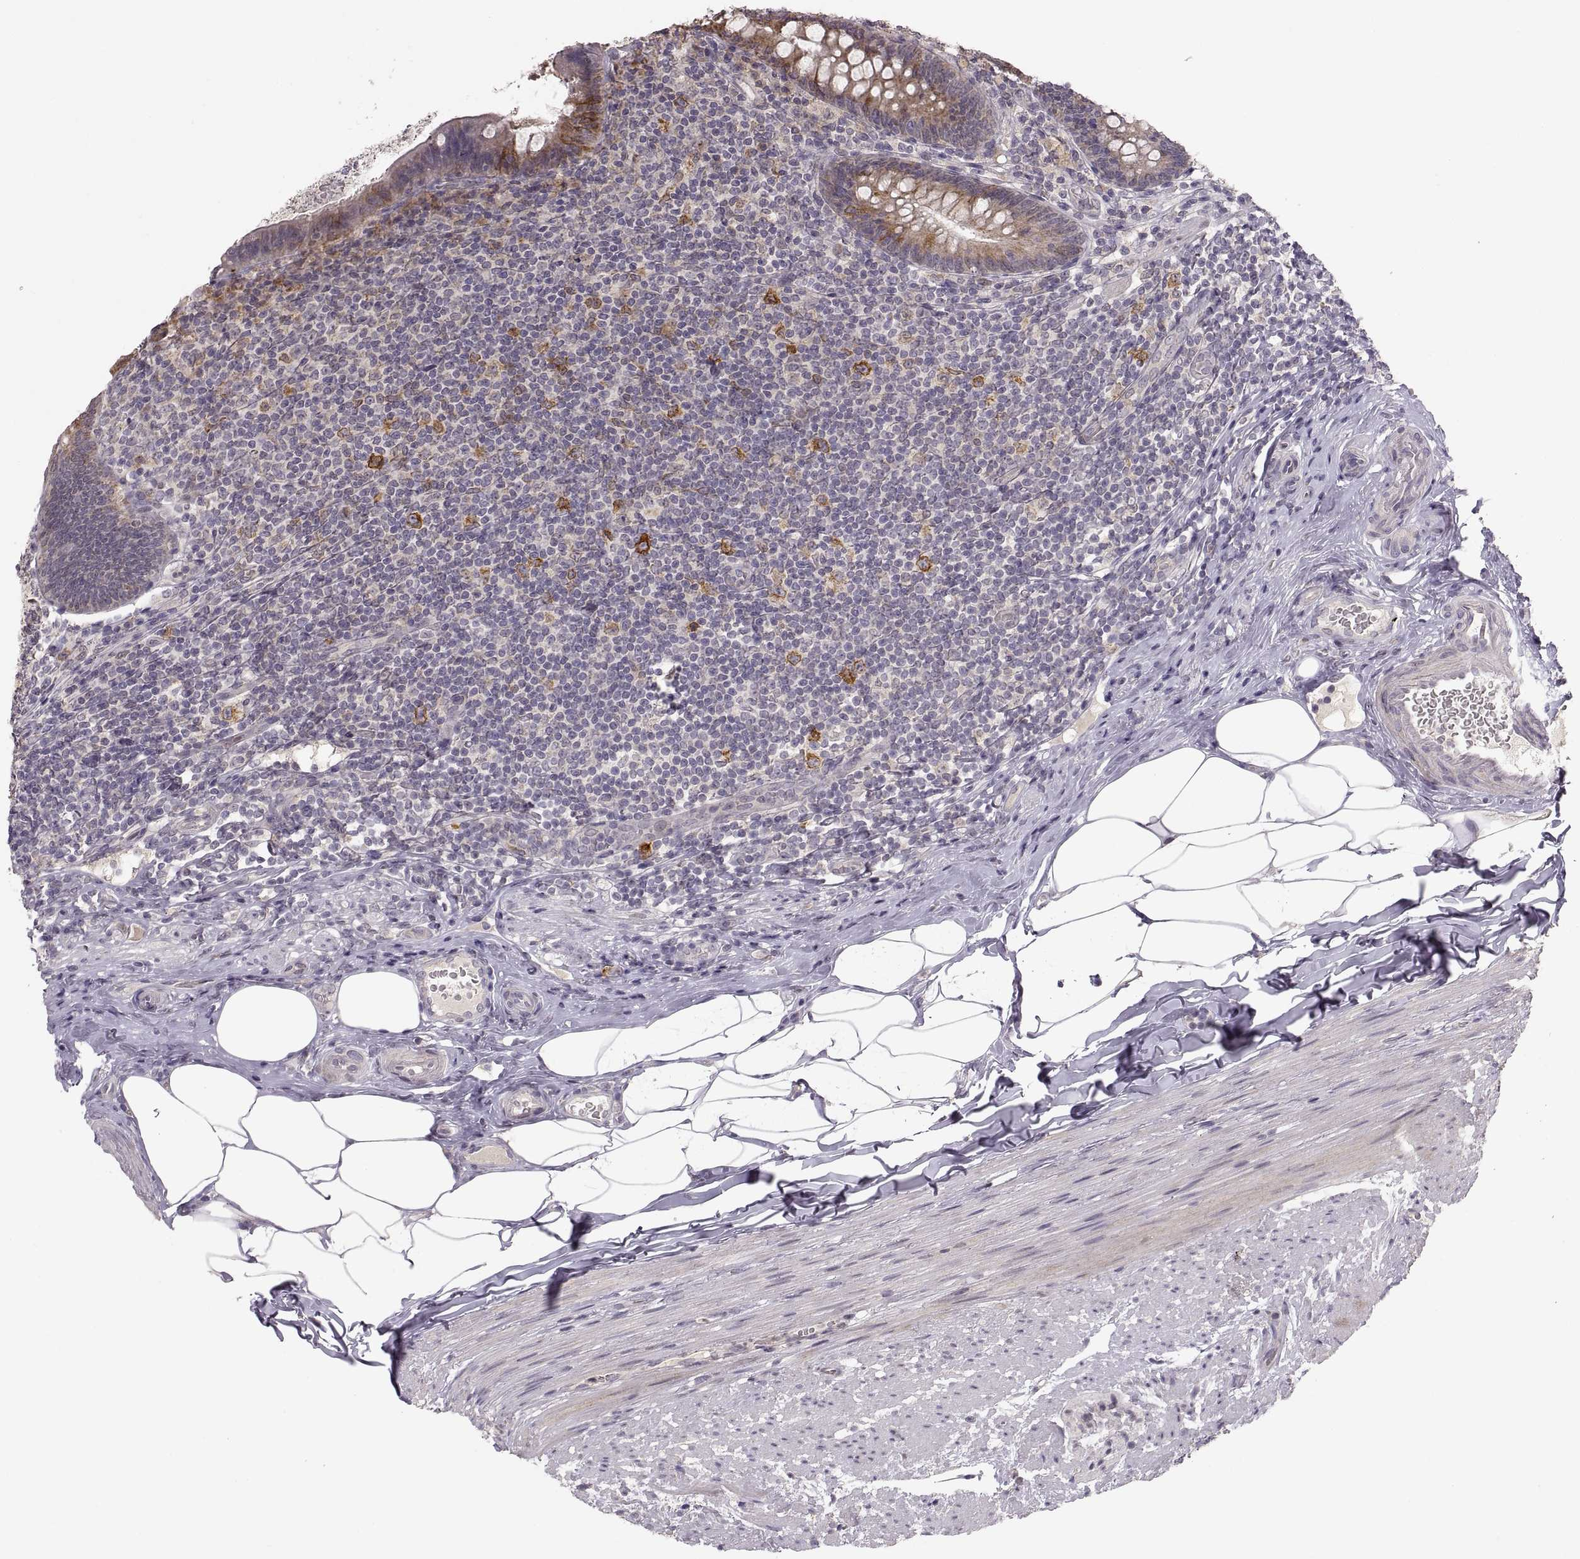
{"staining": {"intensity": "strong", "quantity": "<25%", "location": "cytoplasmic/membranous"}, "tissue": "appendix", "cell_type": "Glandular cells", "image_type": "normal", "snomed": [{"axis": "morphology", "description": "Normal tissue, NOS"}, {"axis": "topography", "description": "Appendix"}], "caption": "IHC histopathology image of unremarkable human appendix stained for a protein (brown), which reveals medium levels of strong cytoplasmic/membranous staining in about <25% of glandular cells.", "gene": "HMGCR", "patient": {"sex": "male", "age": 47}}